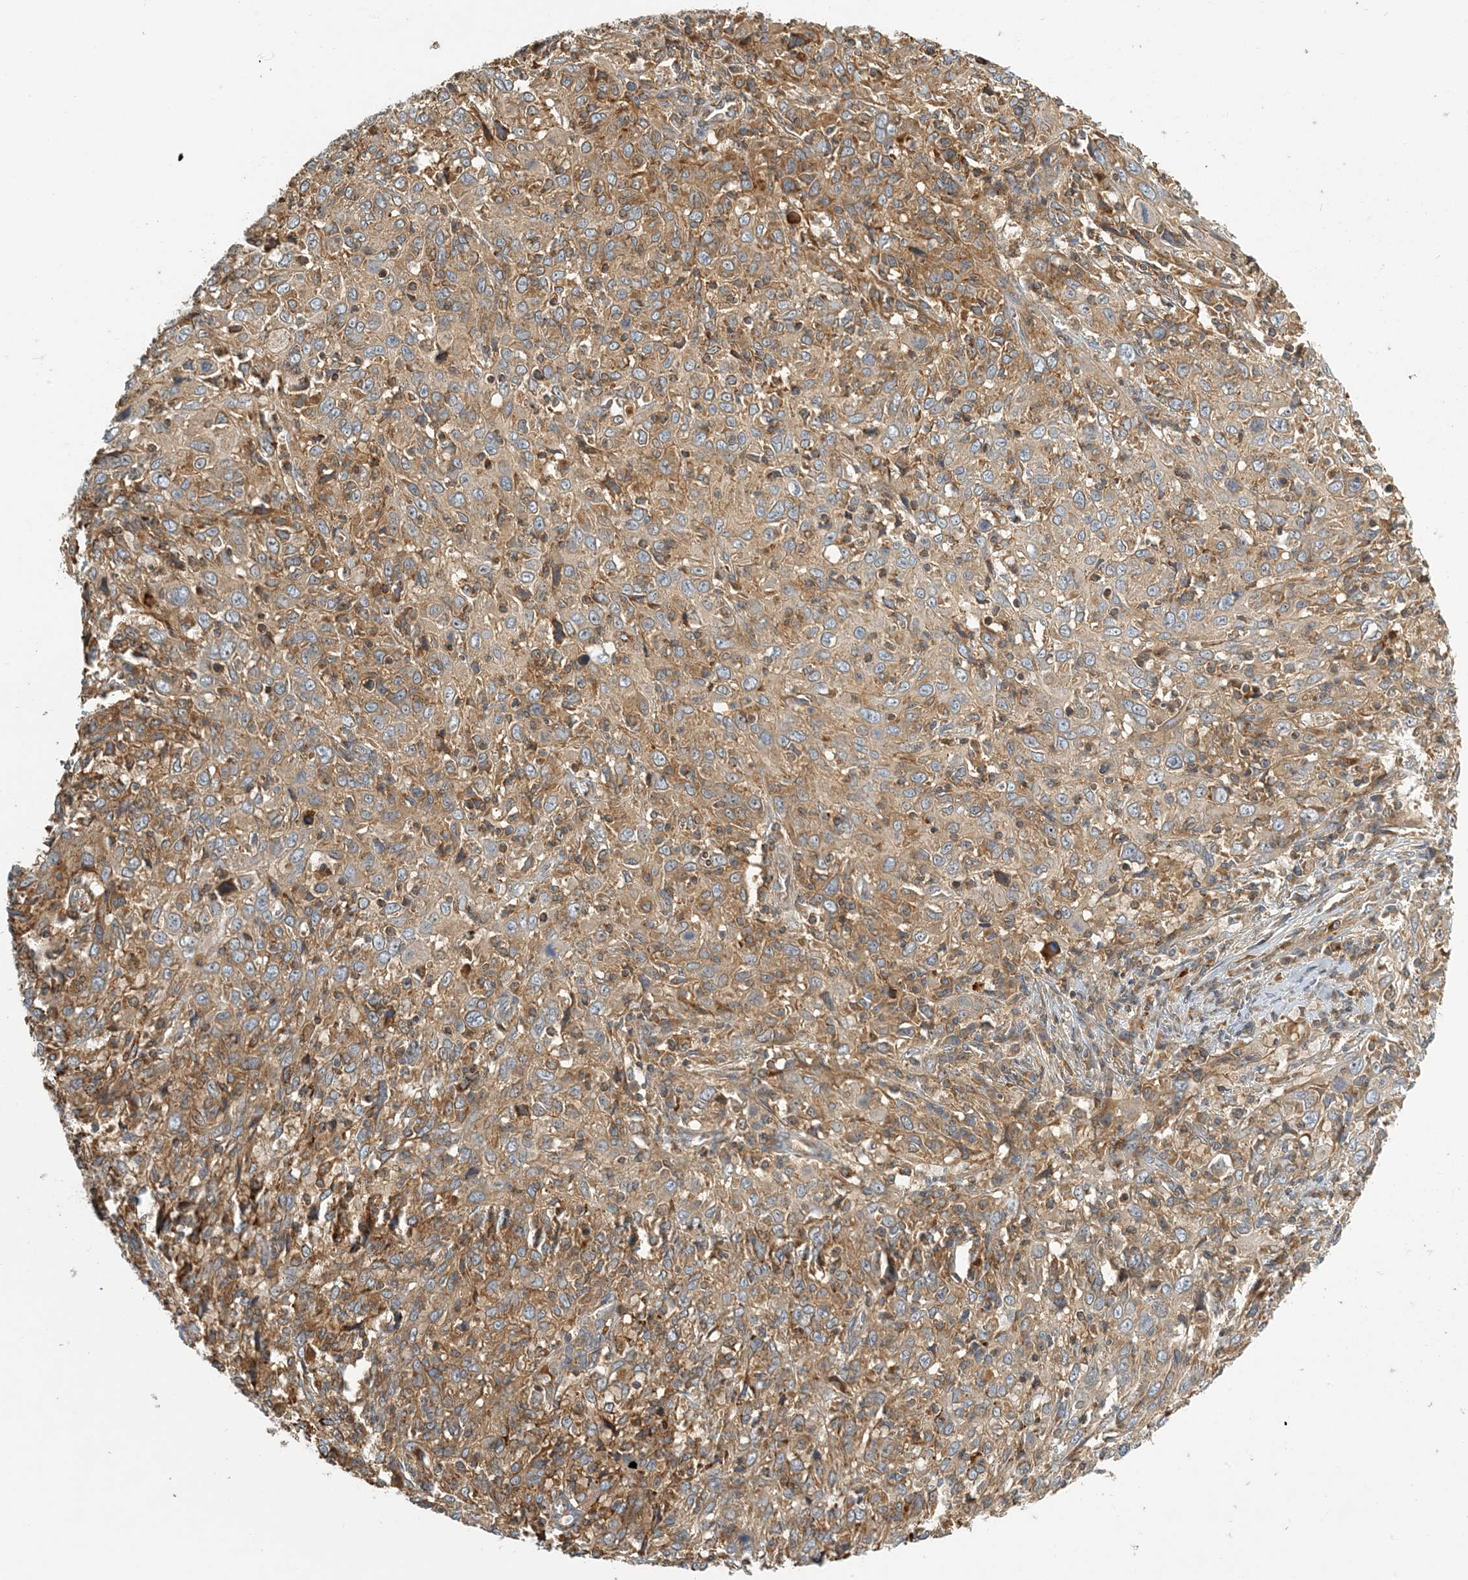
{"staining": {"intensity": "moderate", "quantity": ">75%", "location": "cytoplasmic/membranous"}, "tissue": "cervical cancer", "cell_type": "Tumor cells", "image_type": "cancer", "snomed": [{"axis": "morphology", "description": "Squamous cell carcinoma, NOS"}, {"axis": "topography", "description": "Cervix"}], "caption": "The immunohistochemical stain highlights moderate cytoplasmic/membranous expression in tumor cells of cervical squamous cell carcinoma tissue.", "gene": "COLEC11", "patient": {"sex": "female", "age": 46}}